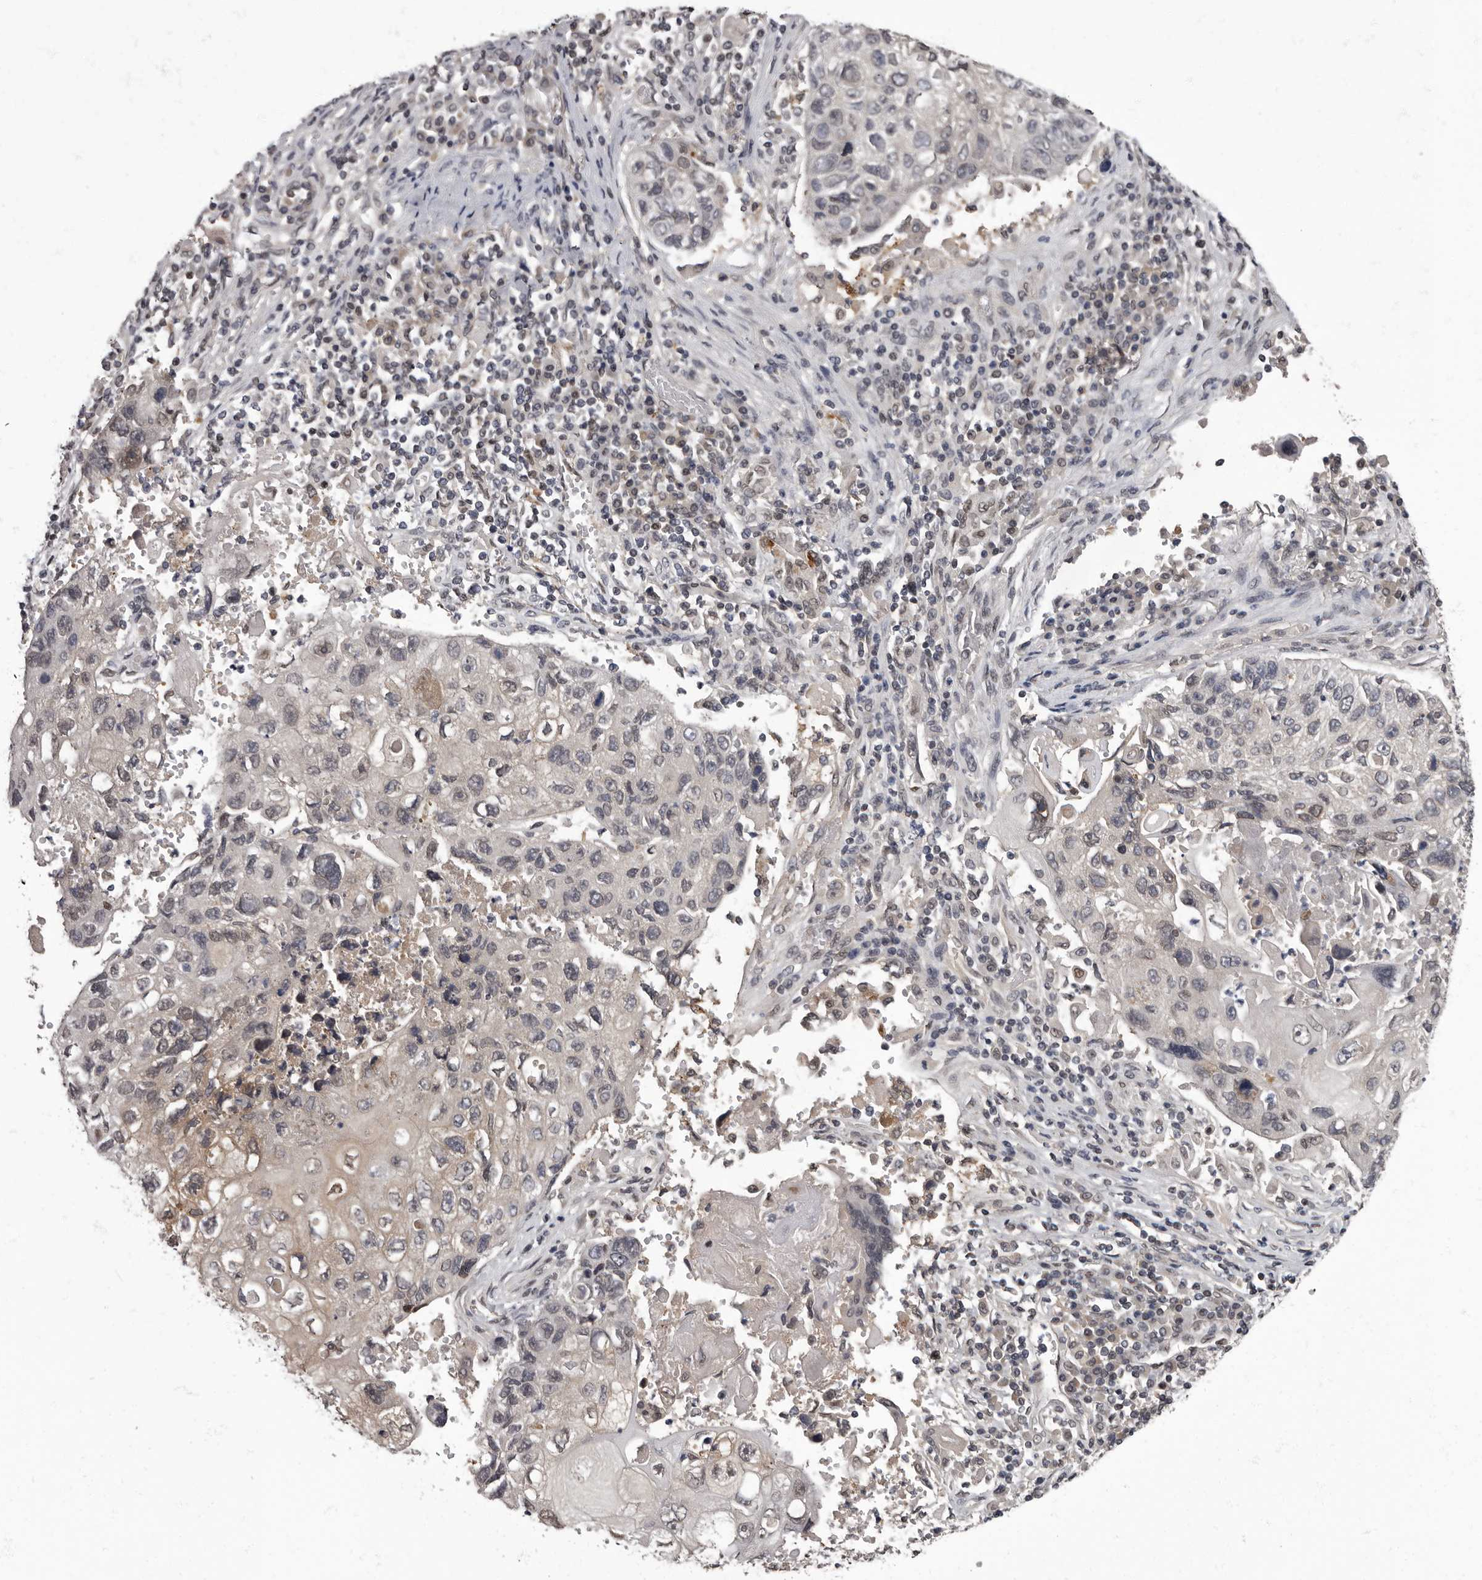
{"staining": {"intensity": "weak", "quantity": "<25%", "location": "nuclear"}, "tissue": "lung cancer", "cell_type": "Tumor cells", "image_type": "cancer", "snomed": [{"axis": "morphology", "description": "Squamous cell carcinoma, NOS"}, {"axis": "topography", "description": "Lung"}], "caption": "High power microscopy image of an IHC histopathology image of lung cancer (squamous cell carcinoma), revealing no significant staining in tumor cells.", "gene": "C1orf50", "patient": {"sex": "male", "age": 61}}